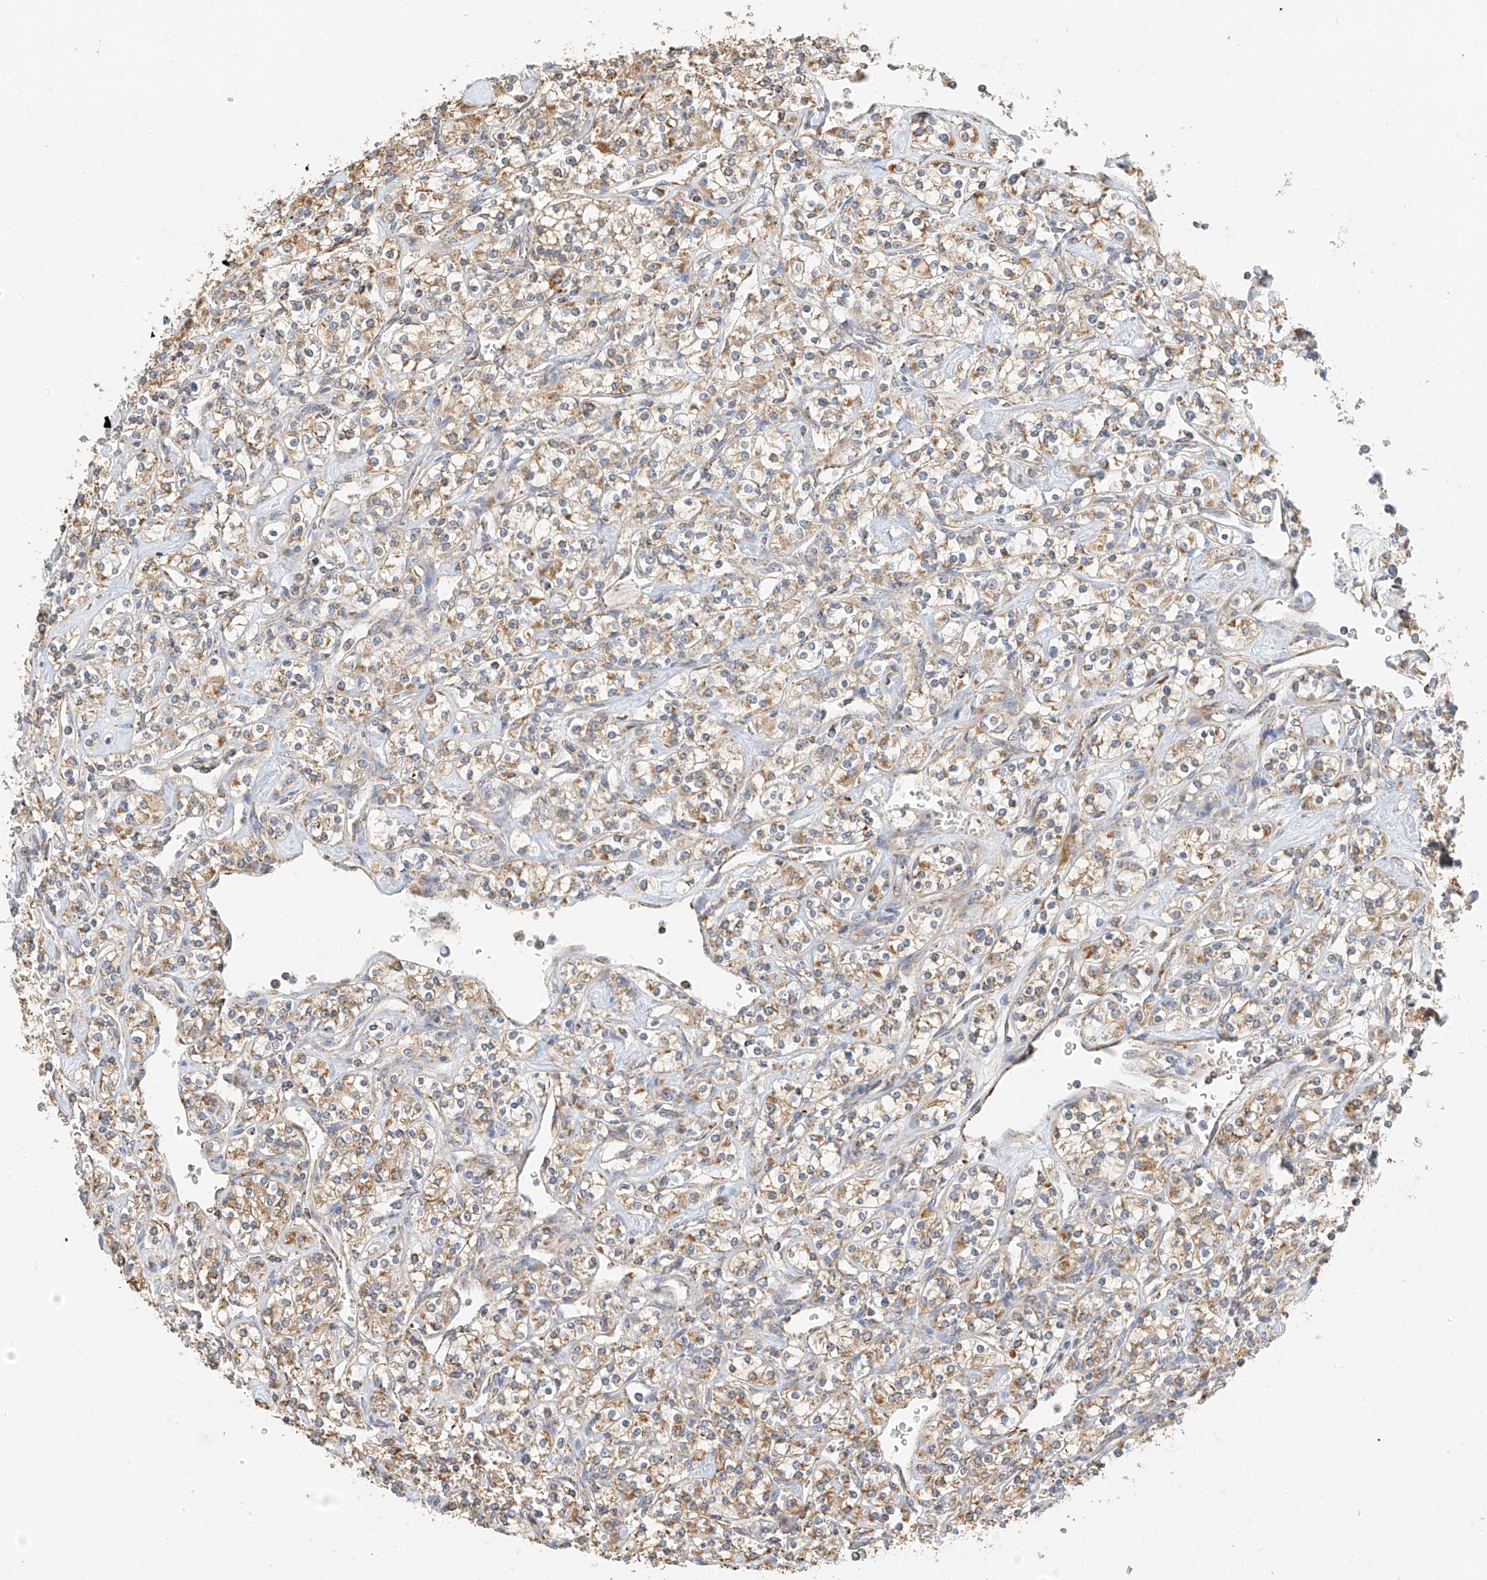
{"staining": {"intensity": "weak", "quantity": ">75%", "location": "cytoplasmic/membranous"}, "tissue": "renal cancer", "cell_type": "Tumor cells", "image_type": "cancer", "snomed": [{"axis": "morphology", "description": "Adenocarcinoma, NOS"}, {"axis": "topography", "description": "Kidney"}], "caption": "This micrograph shows adenocarcinoma (renal) stained with immunohistochemistry (IHC) to label a protein in brown. The cytoplasmic/membranous of tumor cells show weak positivity for the protein. Nuclei are counter-stained blue.", "gene": "YIPF7", "patient": {"sex": "male", "age": 77}}